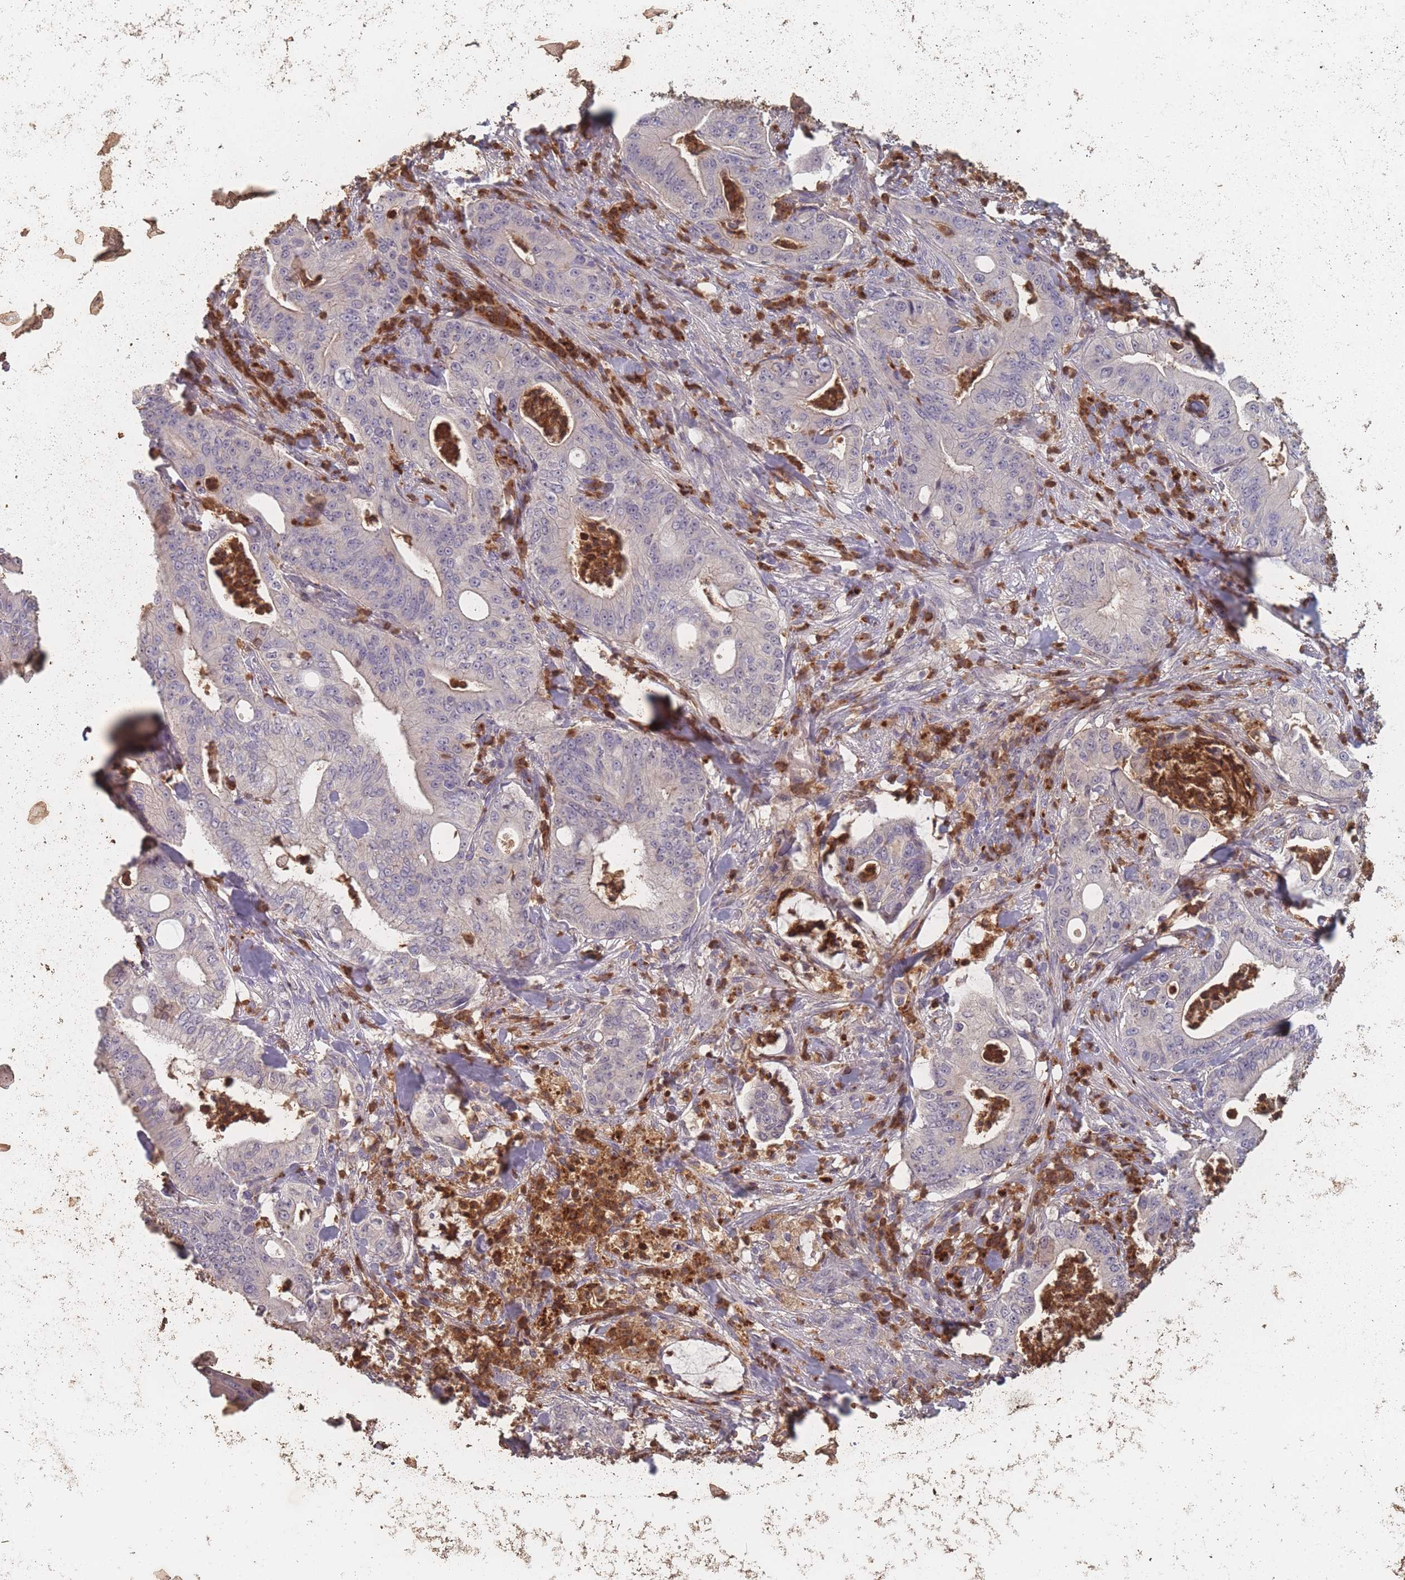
{"staining": {"intensity": "negative", "quantity": "none", "location": "none"}, "tissue": "pancreatic cancer", "cell_type": "Tumor cells", "image_type": "cancer", "snomed": [{"axis": "morphology", "description": "Adenocarcinoma, NOS"}, {"axis": "topography", "description": "Pancreas"}], "caption": "This is a micrograph of IHC staining of pancreatic cancer, which shows no expression in tumor cells.", "gene": "BST1", "patient": {"sex": "male", "age": 71}}